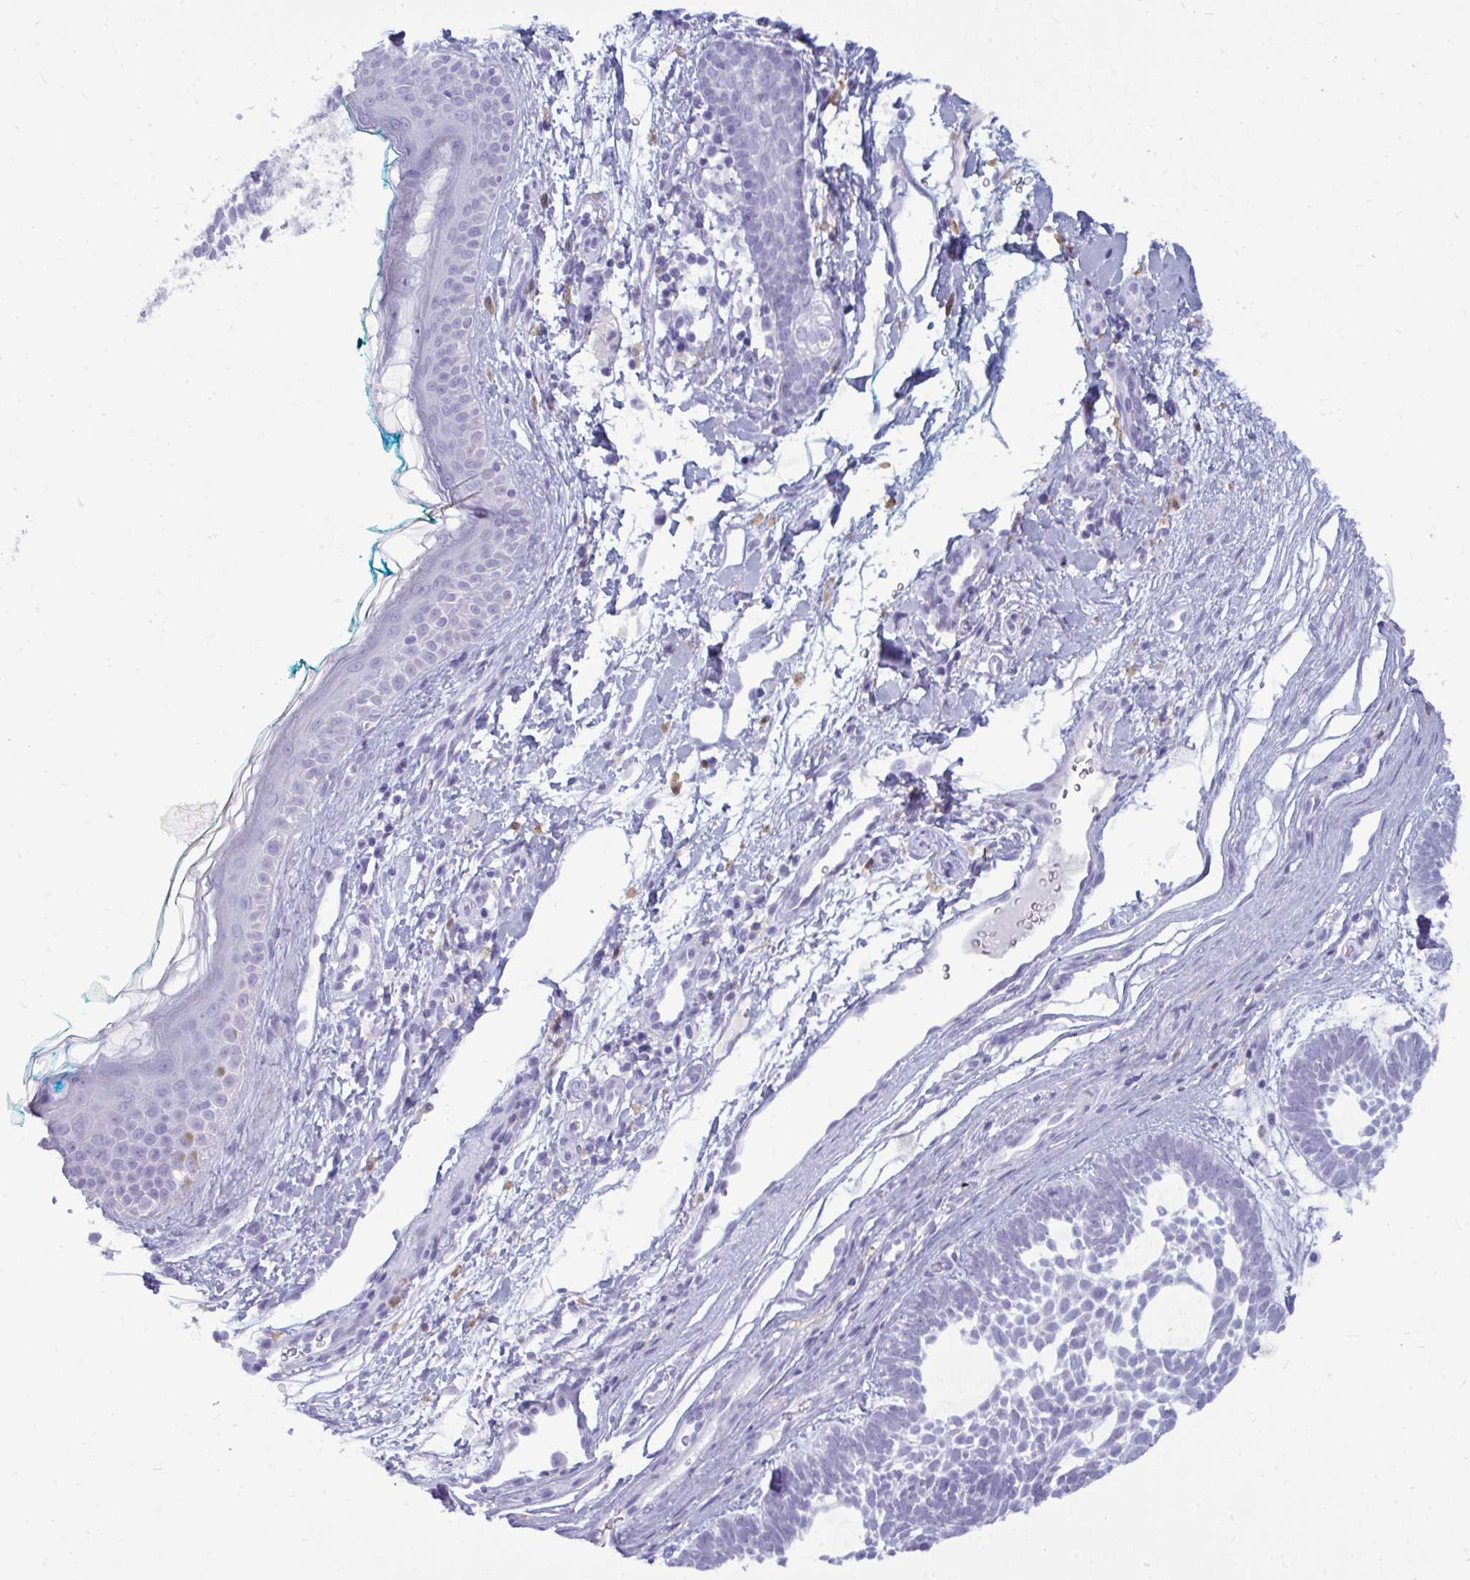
{"staining": {"intensity": "negative", "quantity": "none", "location": "none"}, "tissue": "skin cancer", "cell_type": "Tumor cells", "image_type": "cancer", "snomed": [{"axis": "morphology", "description": "Basal cell carcinoma"}, {"axis": "topography", "description": "Skin"}, {"axis": "topography", "description": "Skin of face"}], "caption": "This is a image of IHC staining of basal cell carcinoma (skin), which shows no positivity in tumor cells.", "gene": "ANKRD60", "patient": {"sex": "male", "age": 83}}